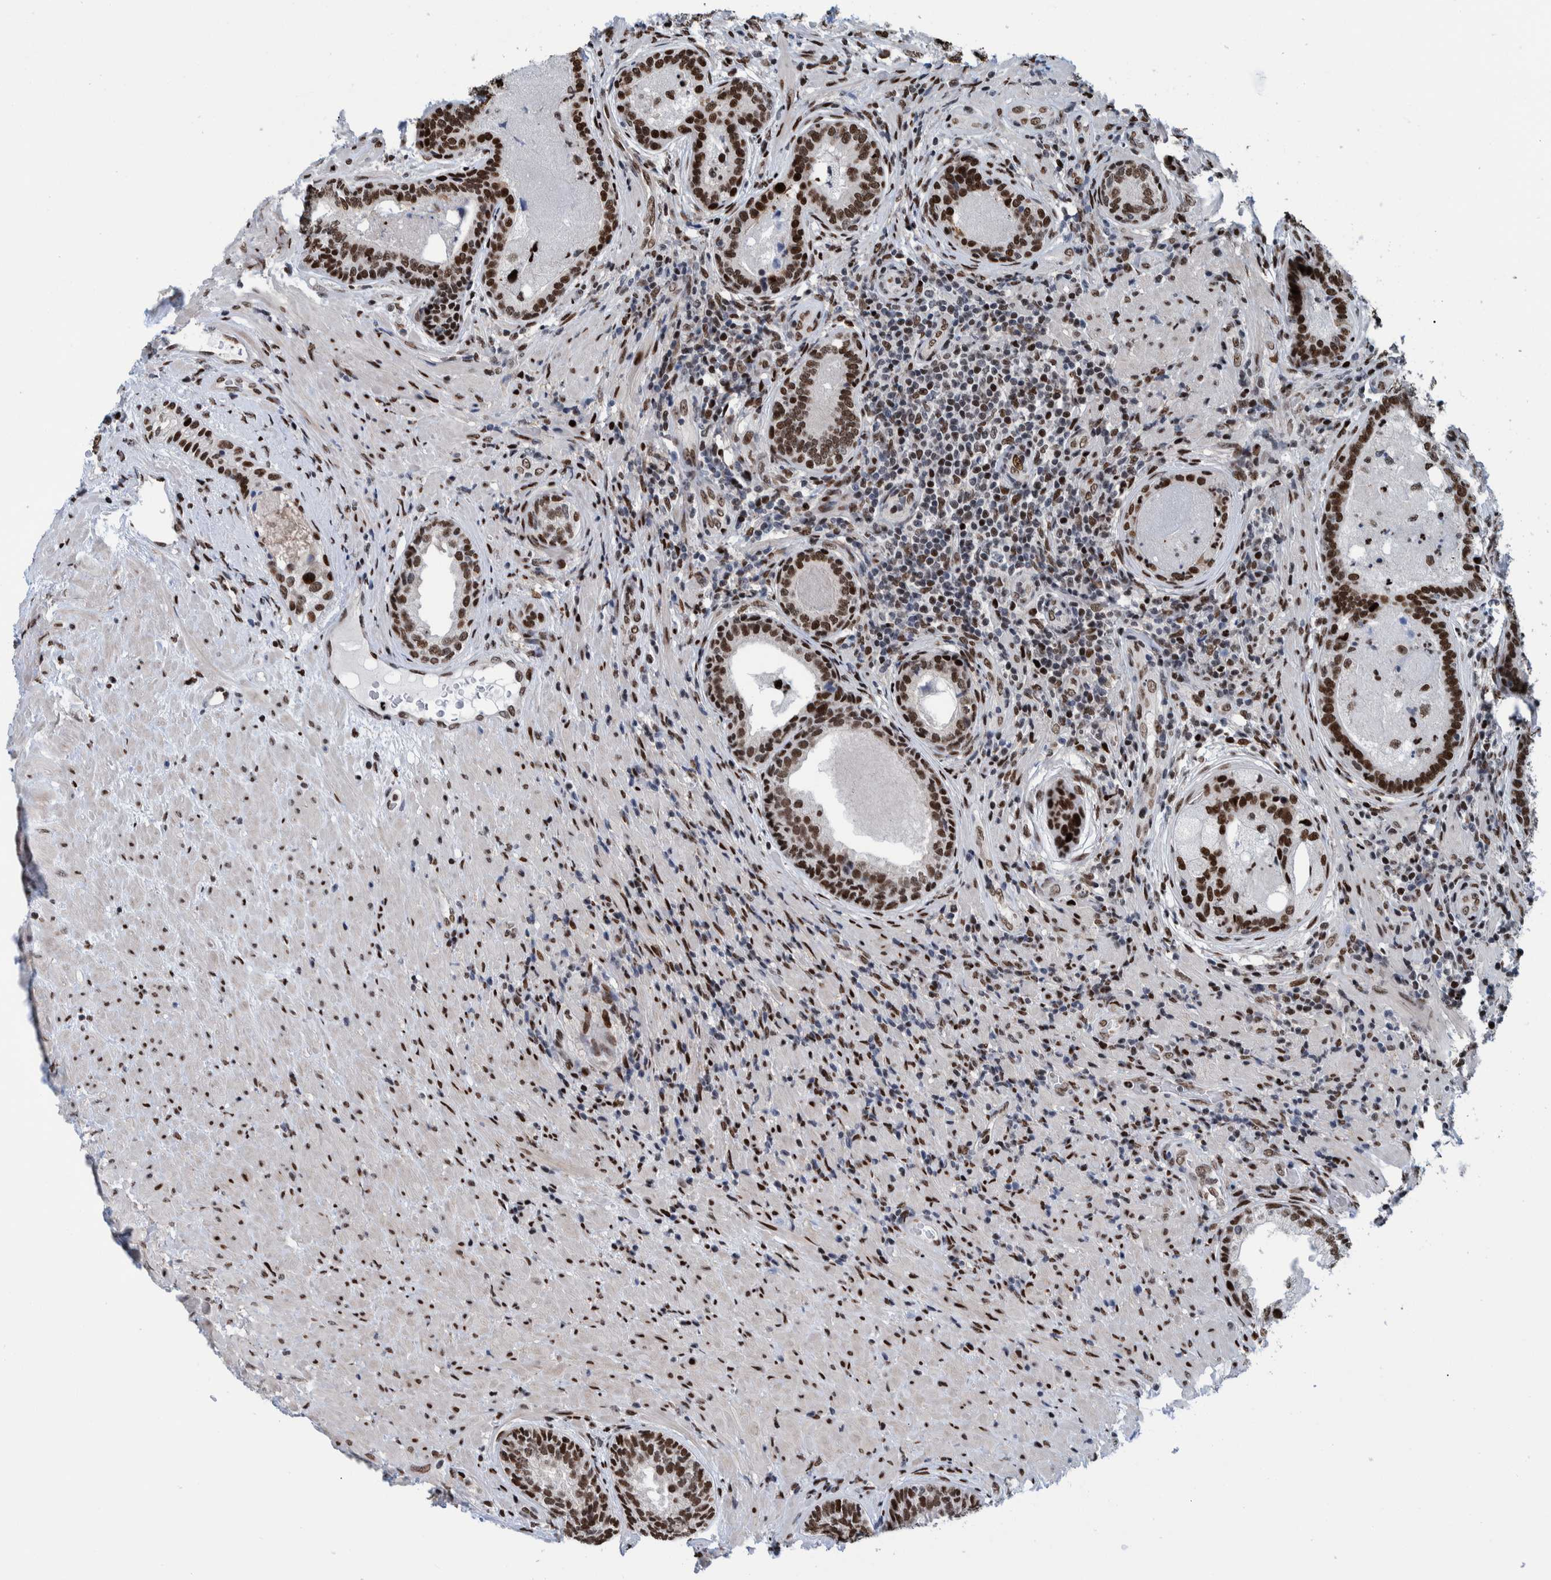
{"staining": {"intensity": "strong", "quantity": ">75%", "location": "nuclear"}, "tissue": "prostate", "cell_type": "Glandular cells", "image_type": "normal", "snomed": [{"axis": "morphology", "description": "Normal tissue, NOS"}, {"axis": "topography", "description": "Prostate"}], "caption": "An immunohistochemistry photomicrograph of normal tissue is shown. Protein staining in brown labels strong nuclear positivity in prostate within glandular cells.", "gene": "HEATR9", "patient": {"sex": "male", "age": 76}}